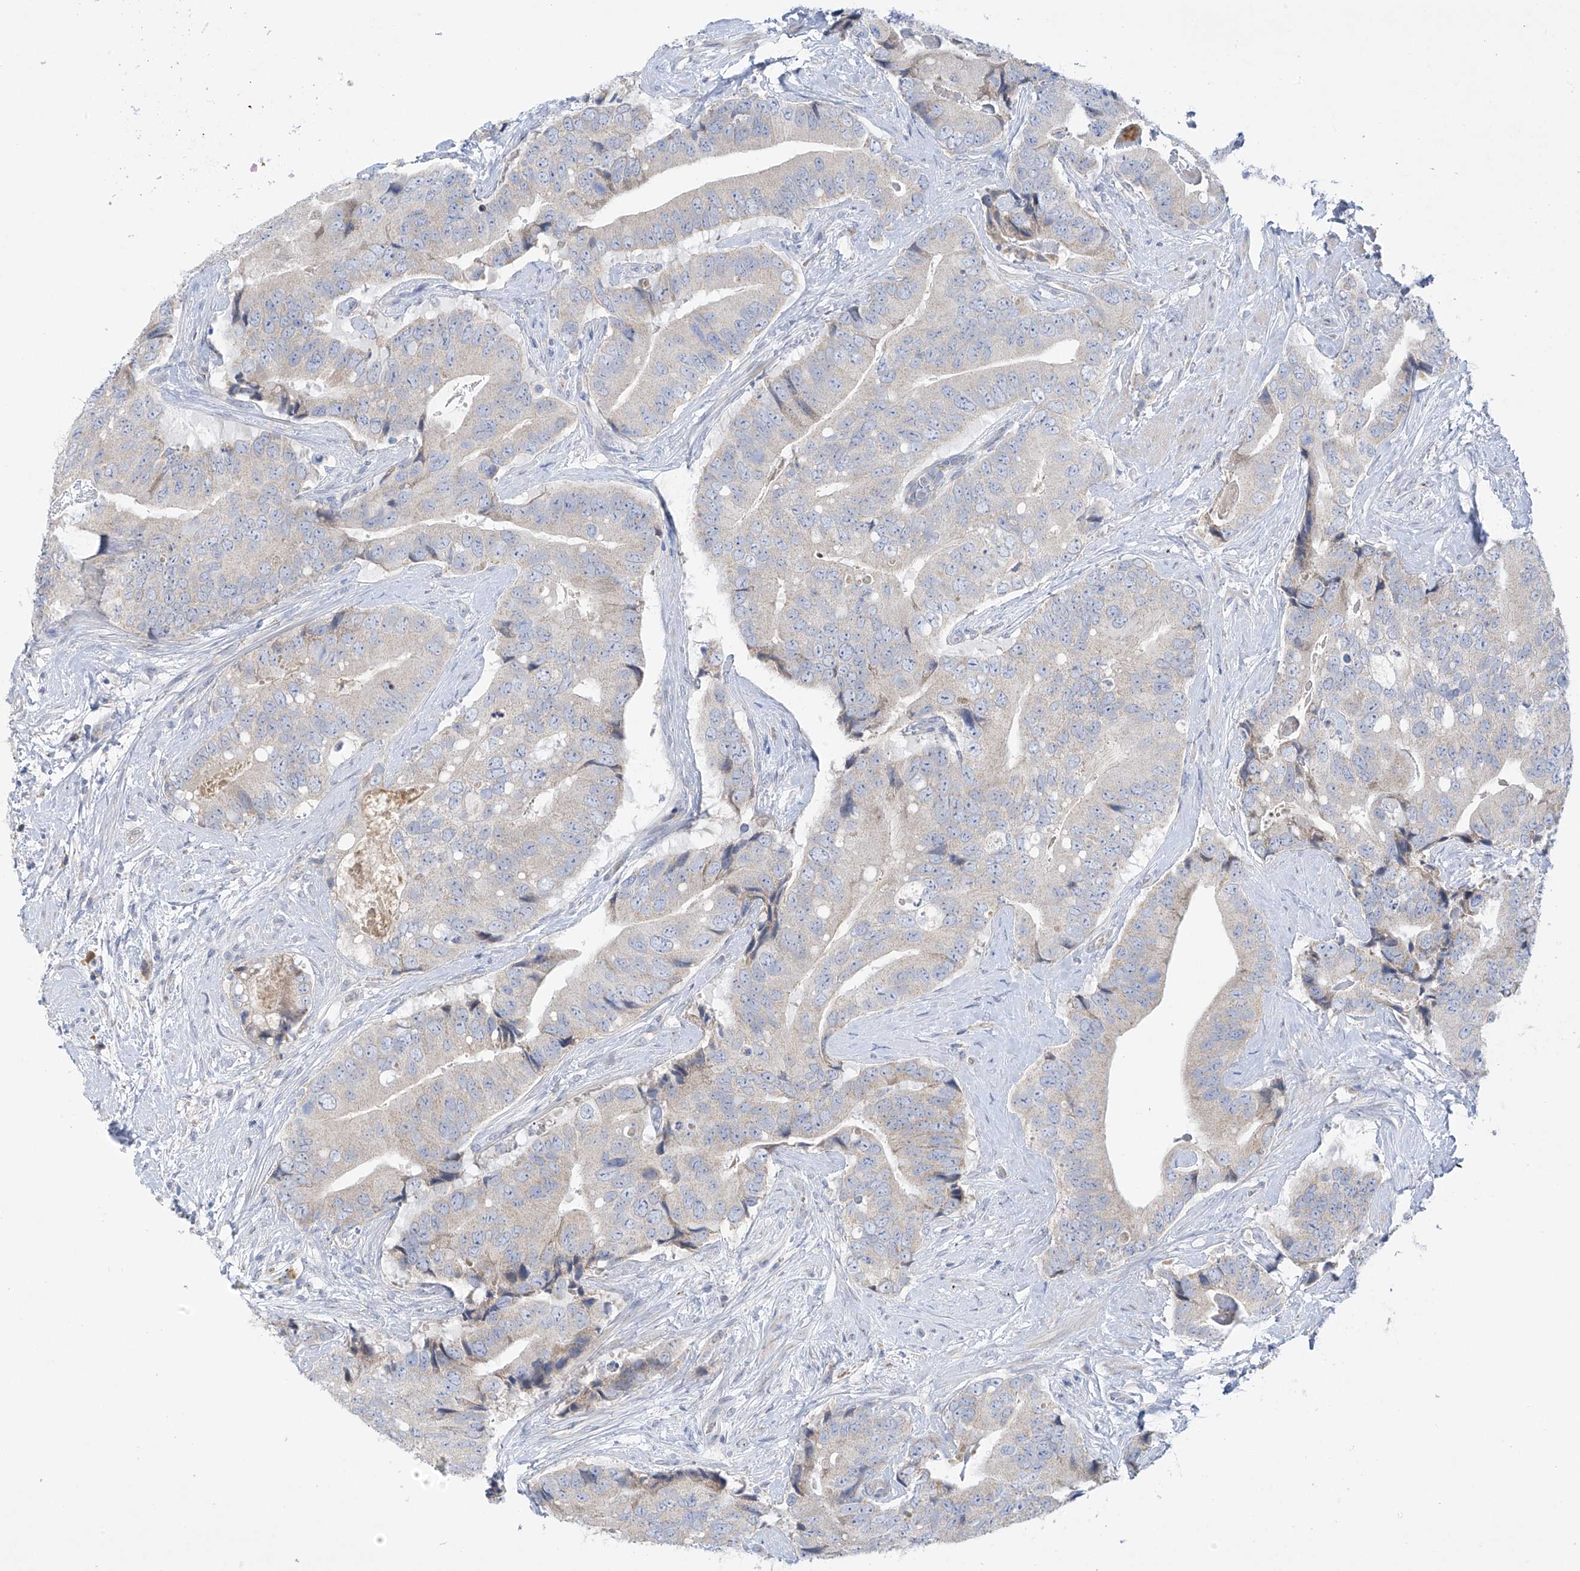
{"staining": {"intensity": "negative", "quantity": "none", "location": "none"}, "tissue": "prostate cancer", "cell_type": "Tumor cells", "image_type": "cancer", "snomed": [{"axis": "morphology", "description": "Adenocarcinoma, High grade"}, {"axis": "topography", "description": "Prostate"}], "caption": "Prostate cancer was stained to show a protein in brown. There is no significant staining in tumor cells.", "gene": "METTL18", "patient": {"sex": "male", "age": 70}}